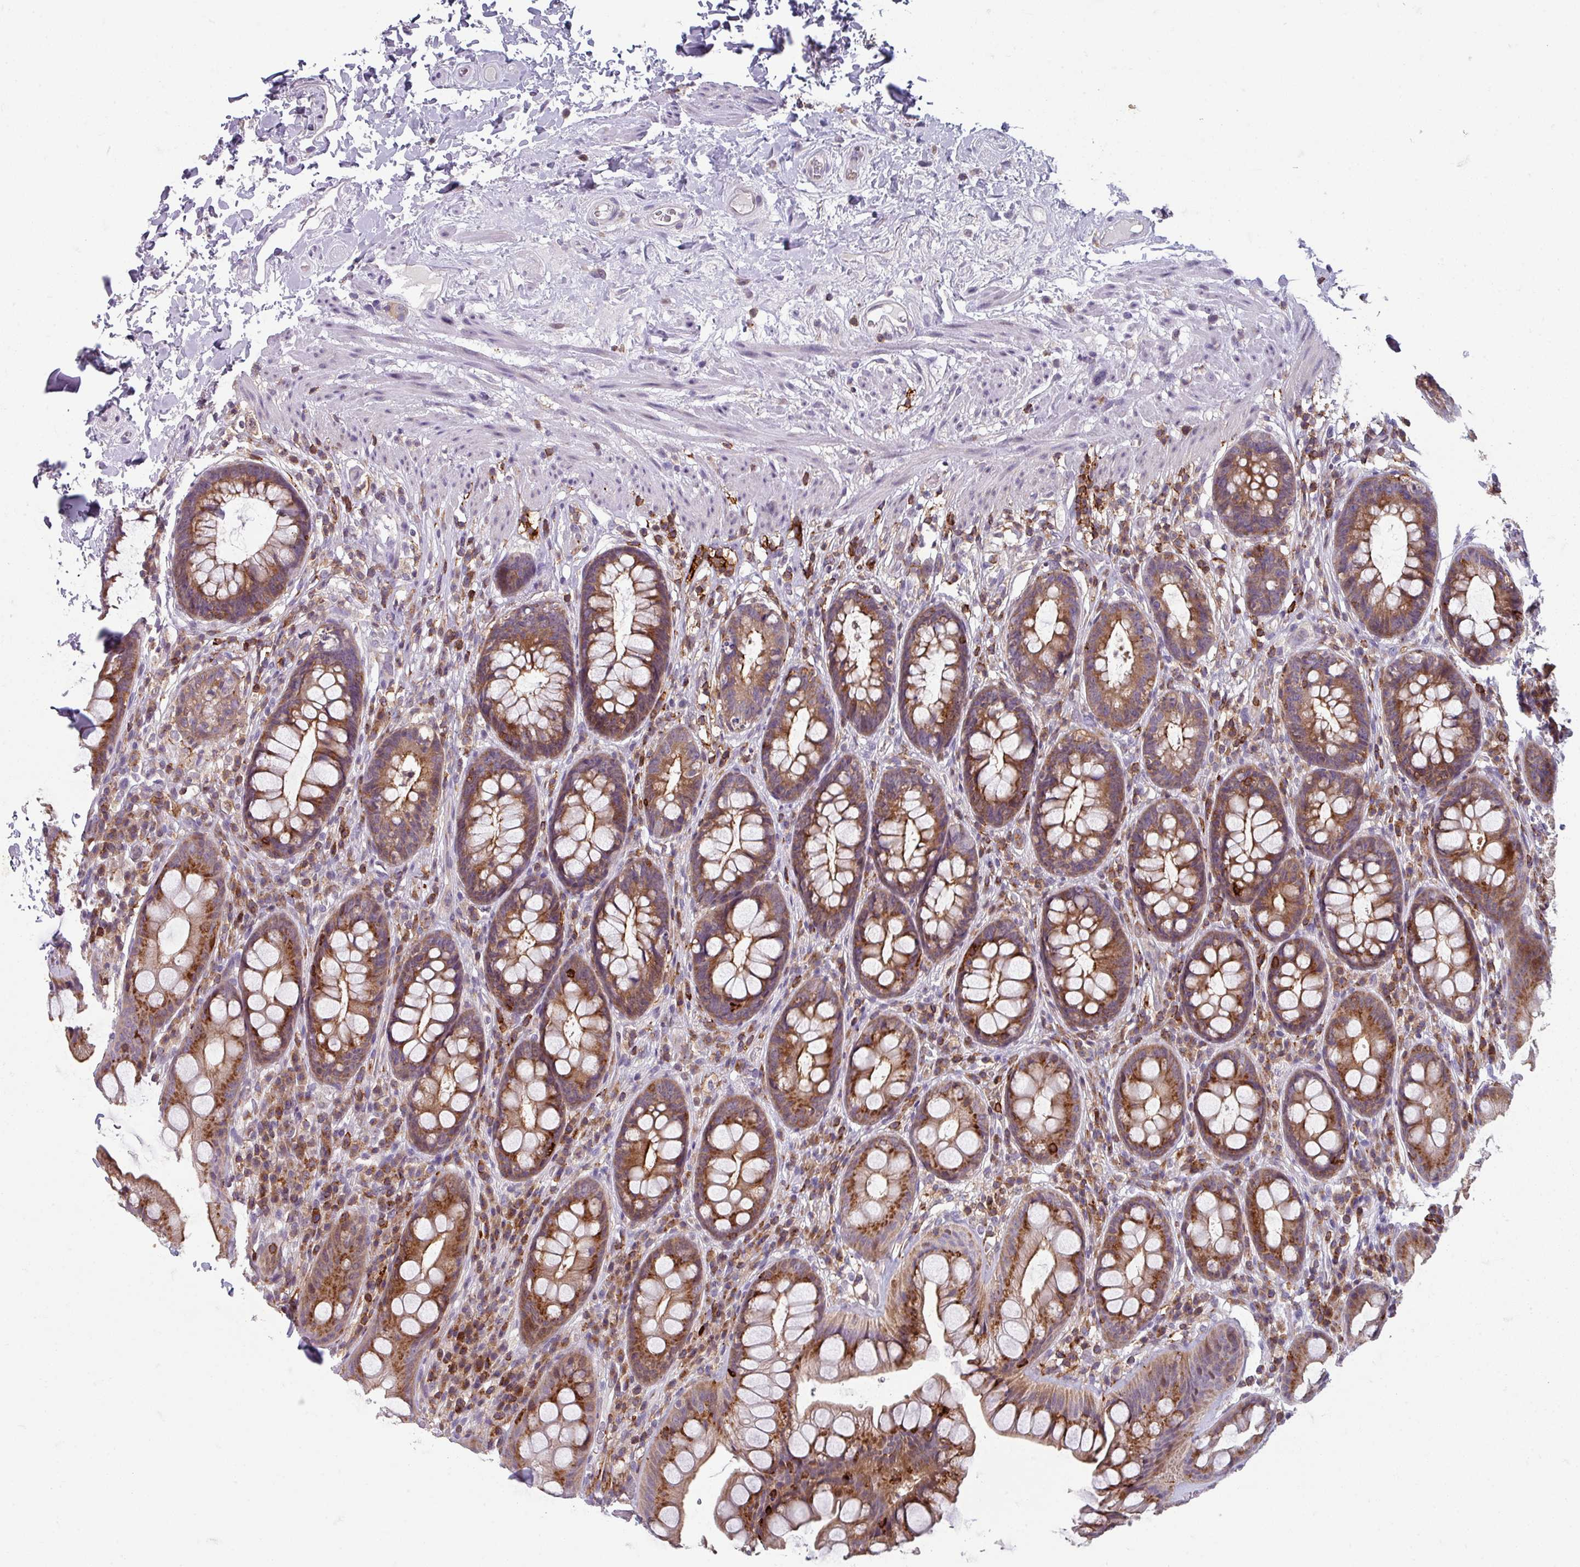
{"staining": {"intensity": "strong", "quantity": ">75%", "location": "cytoplasmic/membranous"}, "tissue": "rectum", "cell_type": "Glandular cells", "image_type": "normal", "snomed": [{"axis": "morphology", "description": "Normal tissue, NOS"}, {"axis": "topography", "description": "Rectum"}], "caption": "Immunohistochemistry (DAB) staining of unremarkable human rectum demonstrates strong cytoplasmic/membranous protein expression in about >75% of glandular cells.", "gene": "NEDD9", "patient": {"sex": "male", "age": 74}}